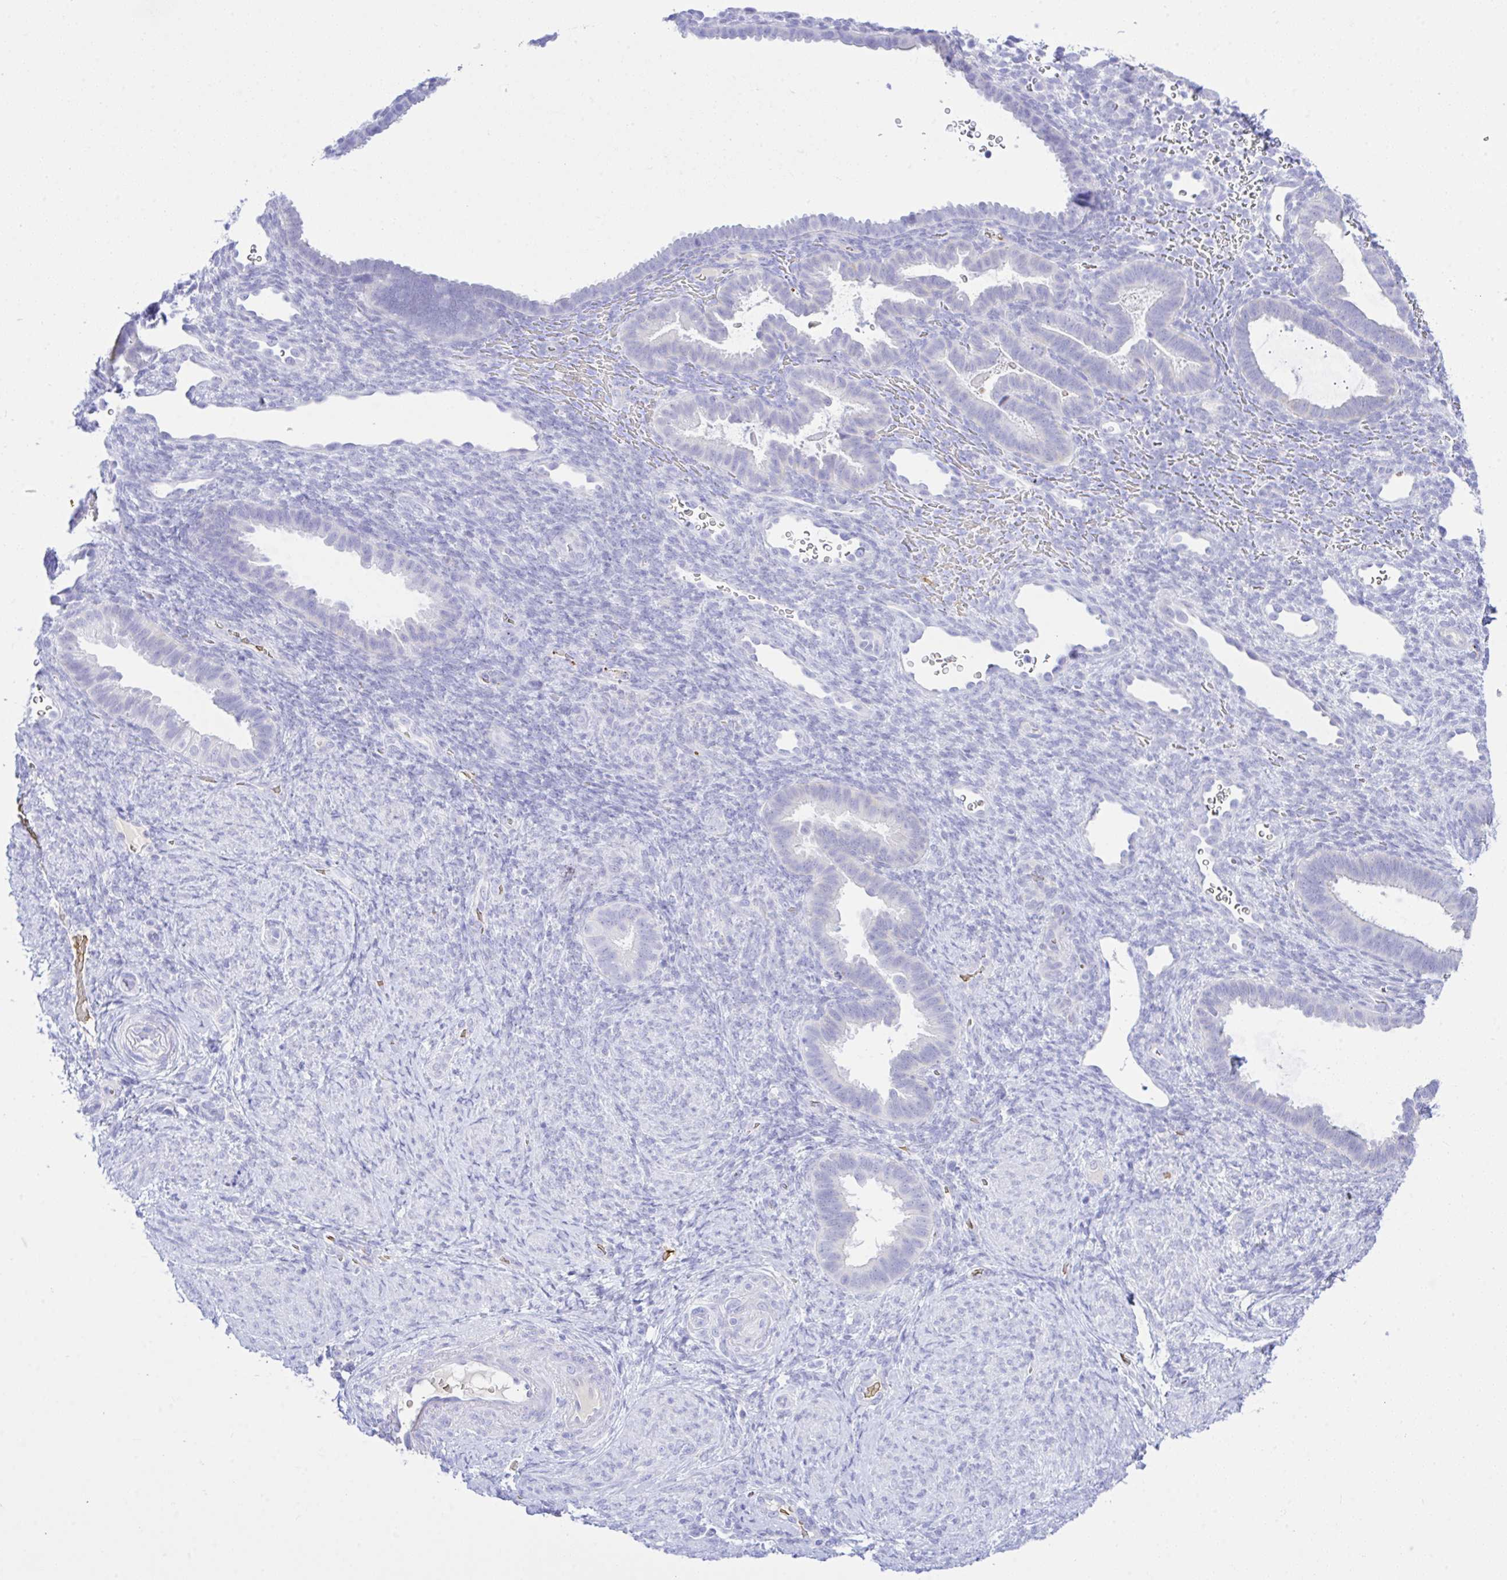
{"staining": {"intensity": "negative", "quantity": "none", "location": "none"}, "tissue": "endometrium", "cell_type": "Cells in endometrial stroma", "image_type": "normal", "snomed": [{"axis": "morphology", "description": "Normal tissue, NOS"}, {"axis": "topography", "description": "Endometrium"}], "caption": "Cells in endometrial stroma show no significant staining in normal endometrium. (DAB IHC, high magnification).", "gene": "ZNF221", "patient": {"sex": "female", "age": 34}}